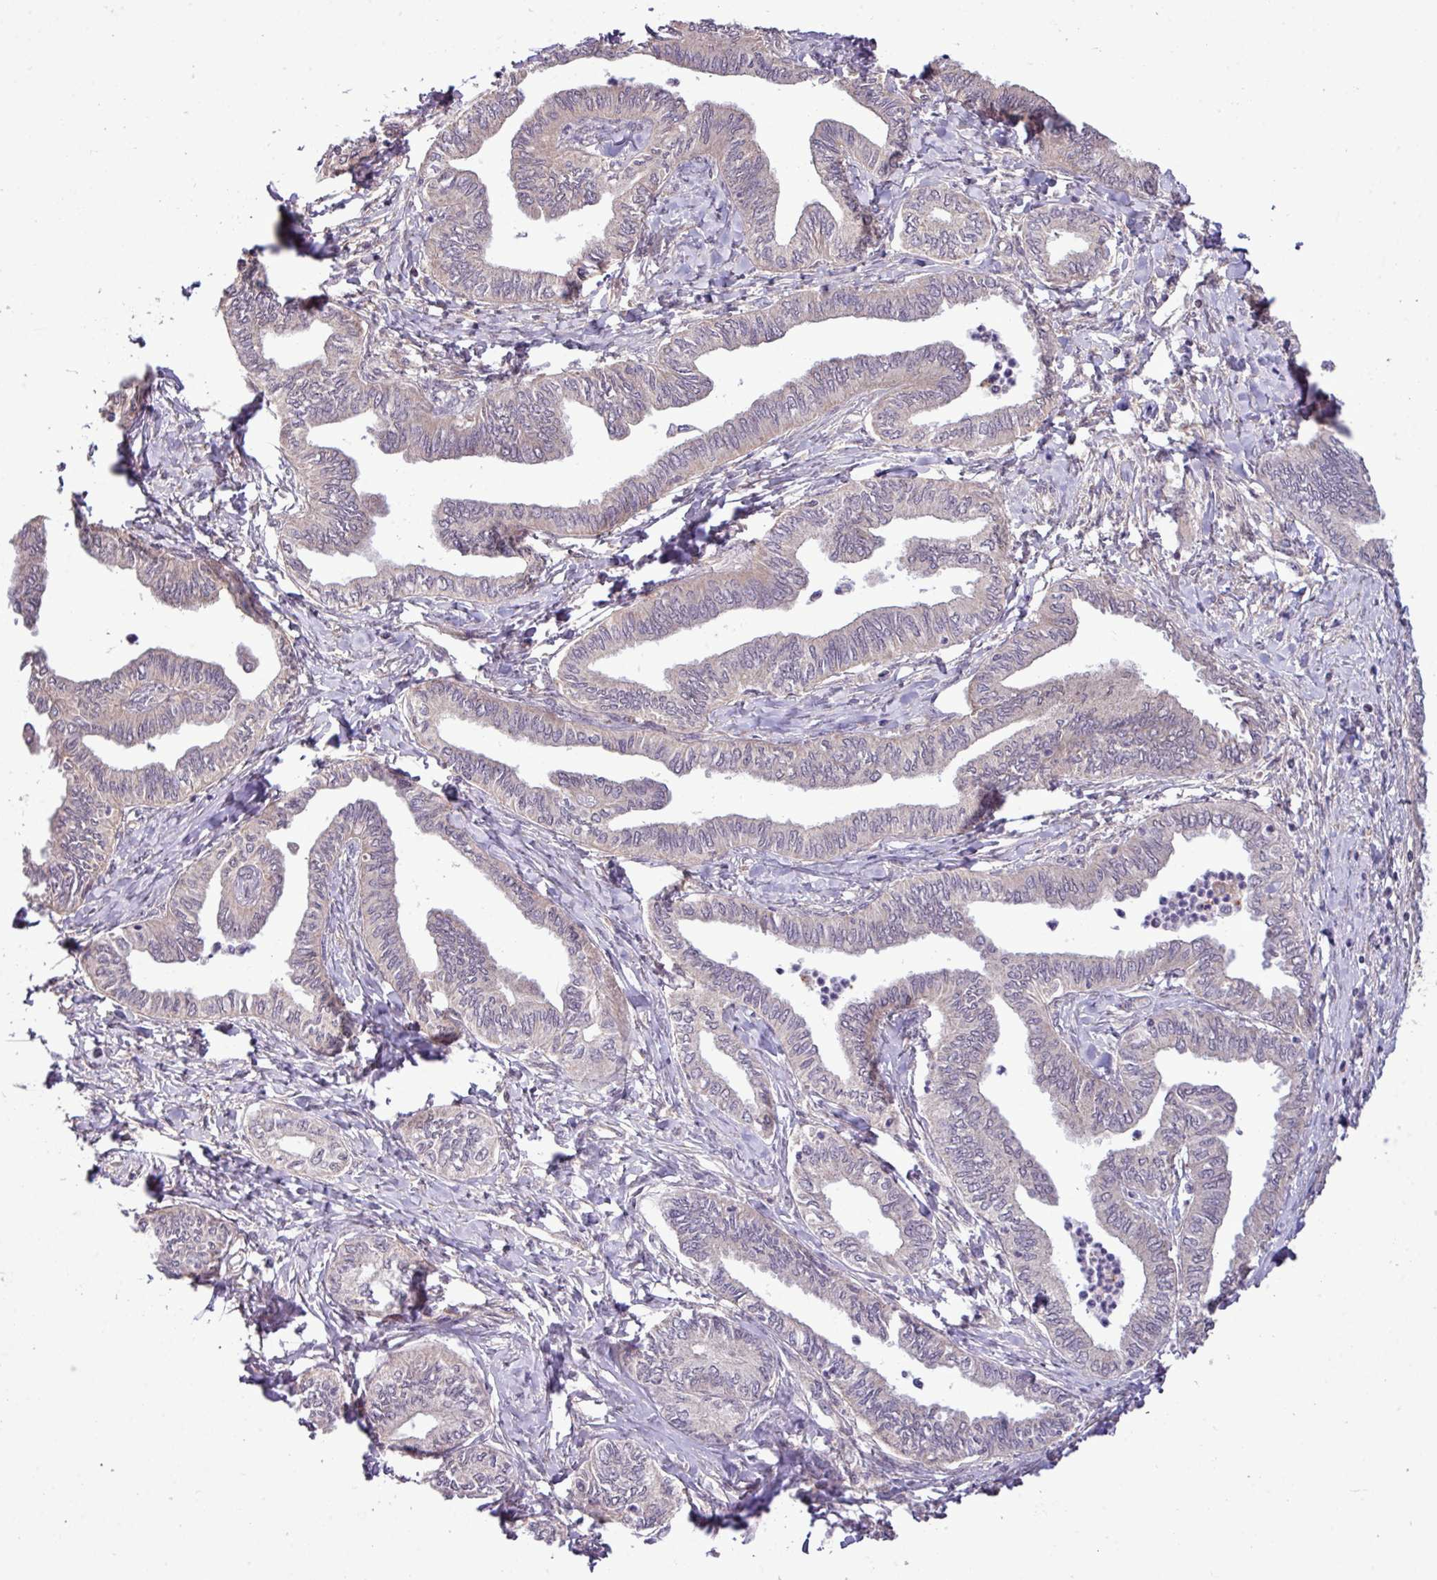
{"staining": {"intensity": "negative", "quantity": "none", "location": "none"}, "tissue": "ovarian cancer", "cell_type": "Tumor cells", "image_type": "cancer", "snomed": [{"axis": "morphology", "description": "Carcinoma, endometroid"}, {"axis": "topography", "description": "Ovary"}], "caption": "An image of ovarian cancer stained for a protein displays no brown staining in tumor cells. (Brightfield microscopy of DAB immunohistochemistry at high magnification).", "gene": "XIAP", "patient": {"sex": "female", "age": 70}}